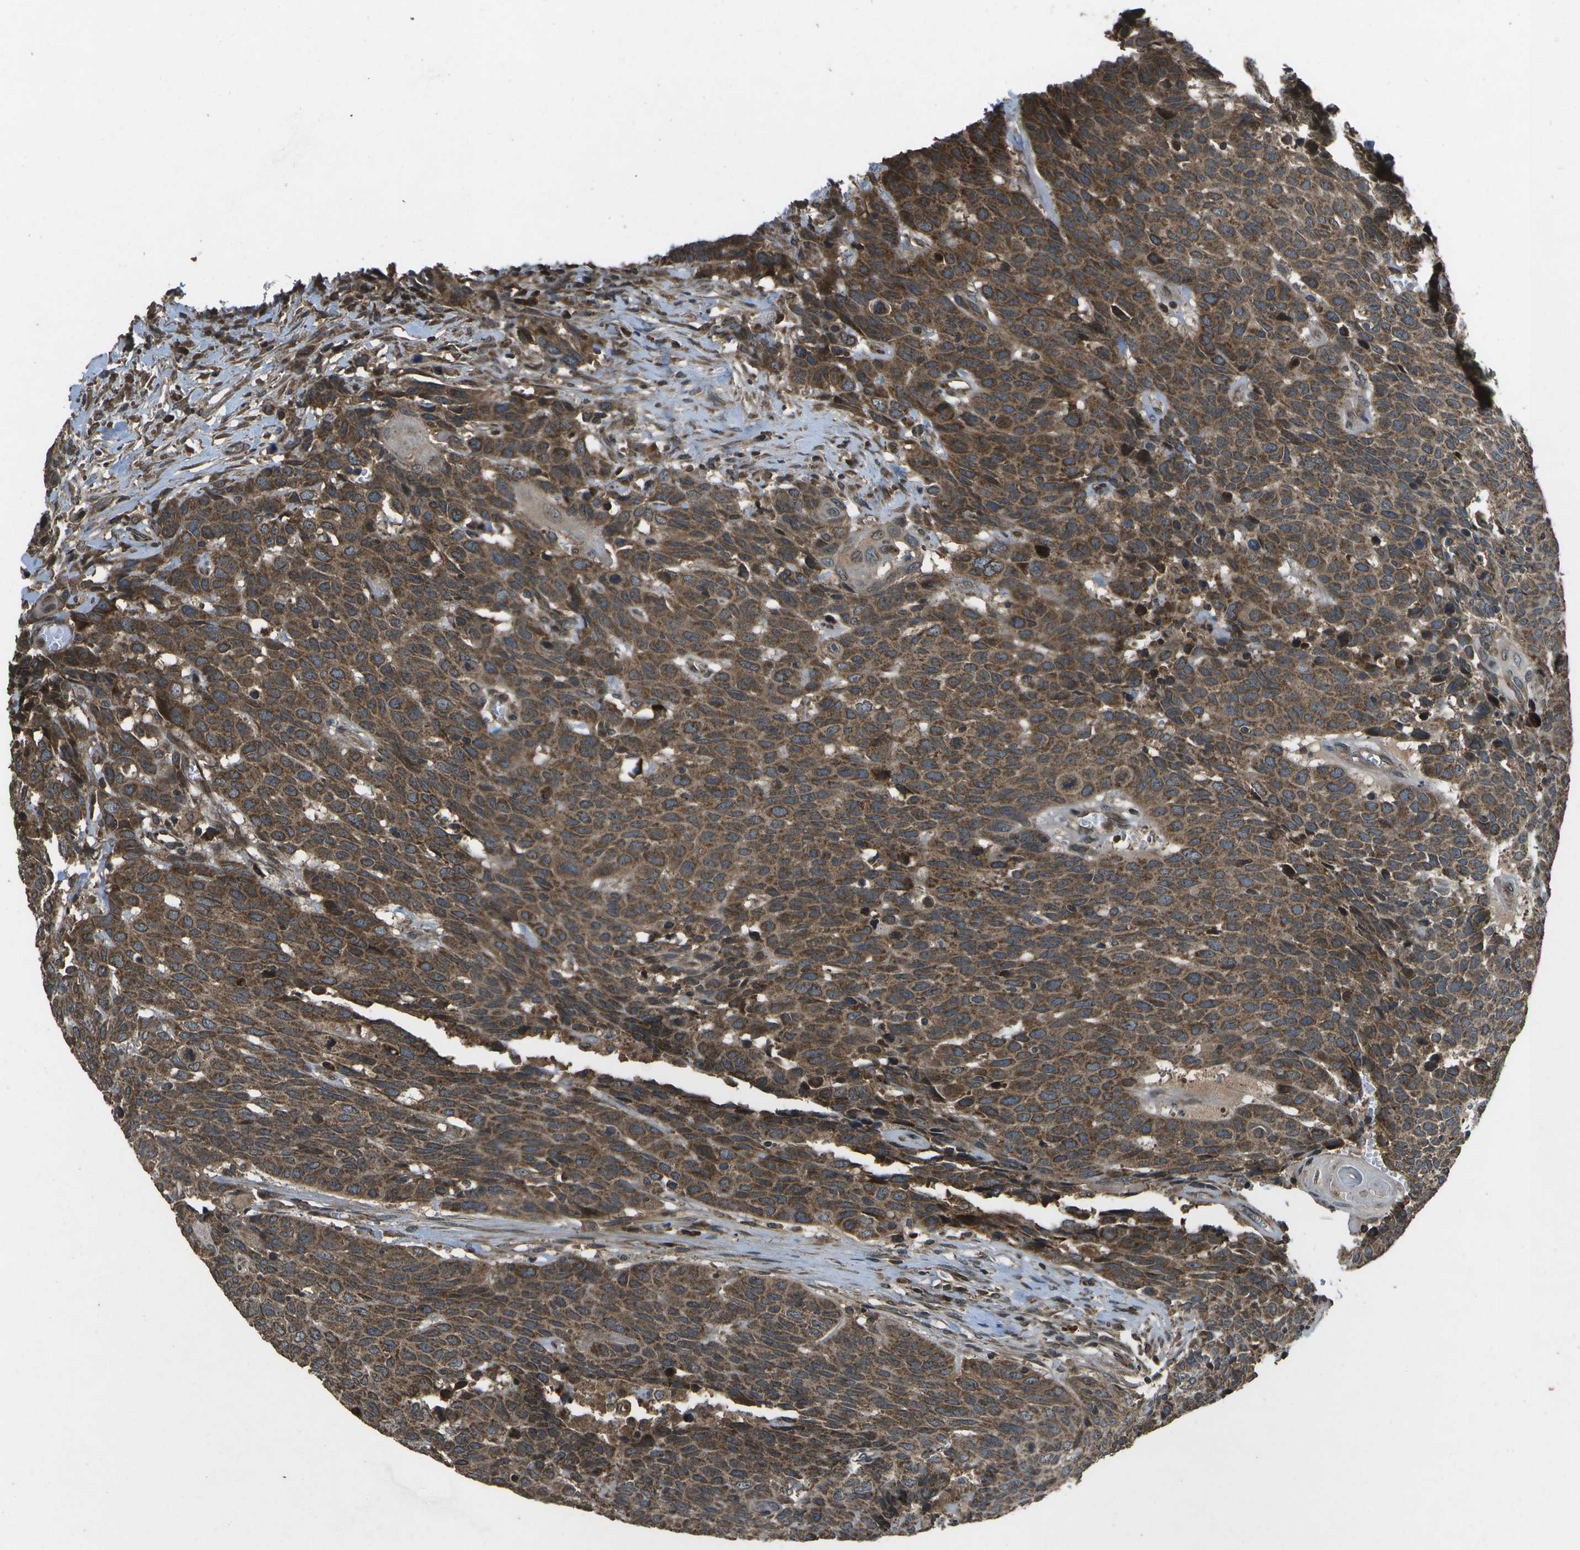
{"staining": {"intensity": "moderate", "quantity": ">75%", "location": "cytoplasmic/membranous"}, "tissue": "head and neck cancer", "cell_type": "Tumor cells", "image_type": "cancer", "snomed": [{"axis": "morphology", "description": "Squamous cell carcinoma, NOS"}, {"axis": "topography", "description": "Head-Neck"}], "caption": "Human squamous cell carcinoma (head and neck) stained for a protein (brown) reveals moderate cytoplasmic/membranous positive positivity in approximately >75% of tumor cells.", "gene": "HFE", "patient": {"sex": "male", "age": 66}}